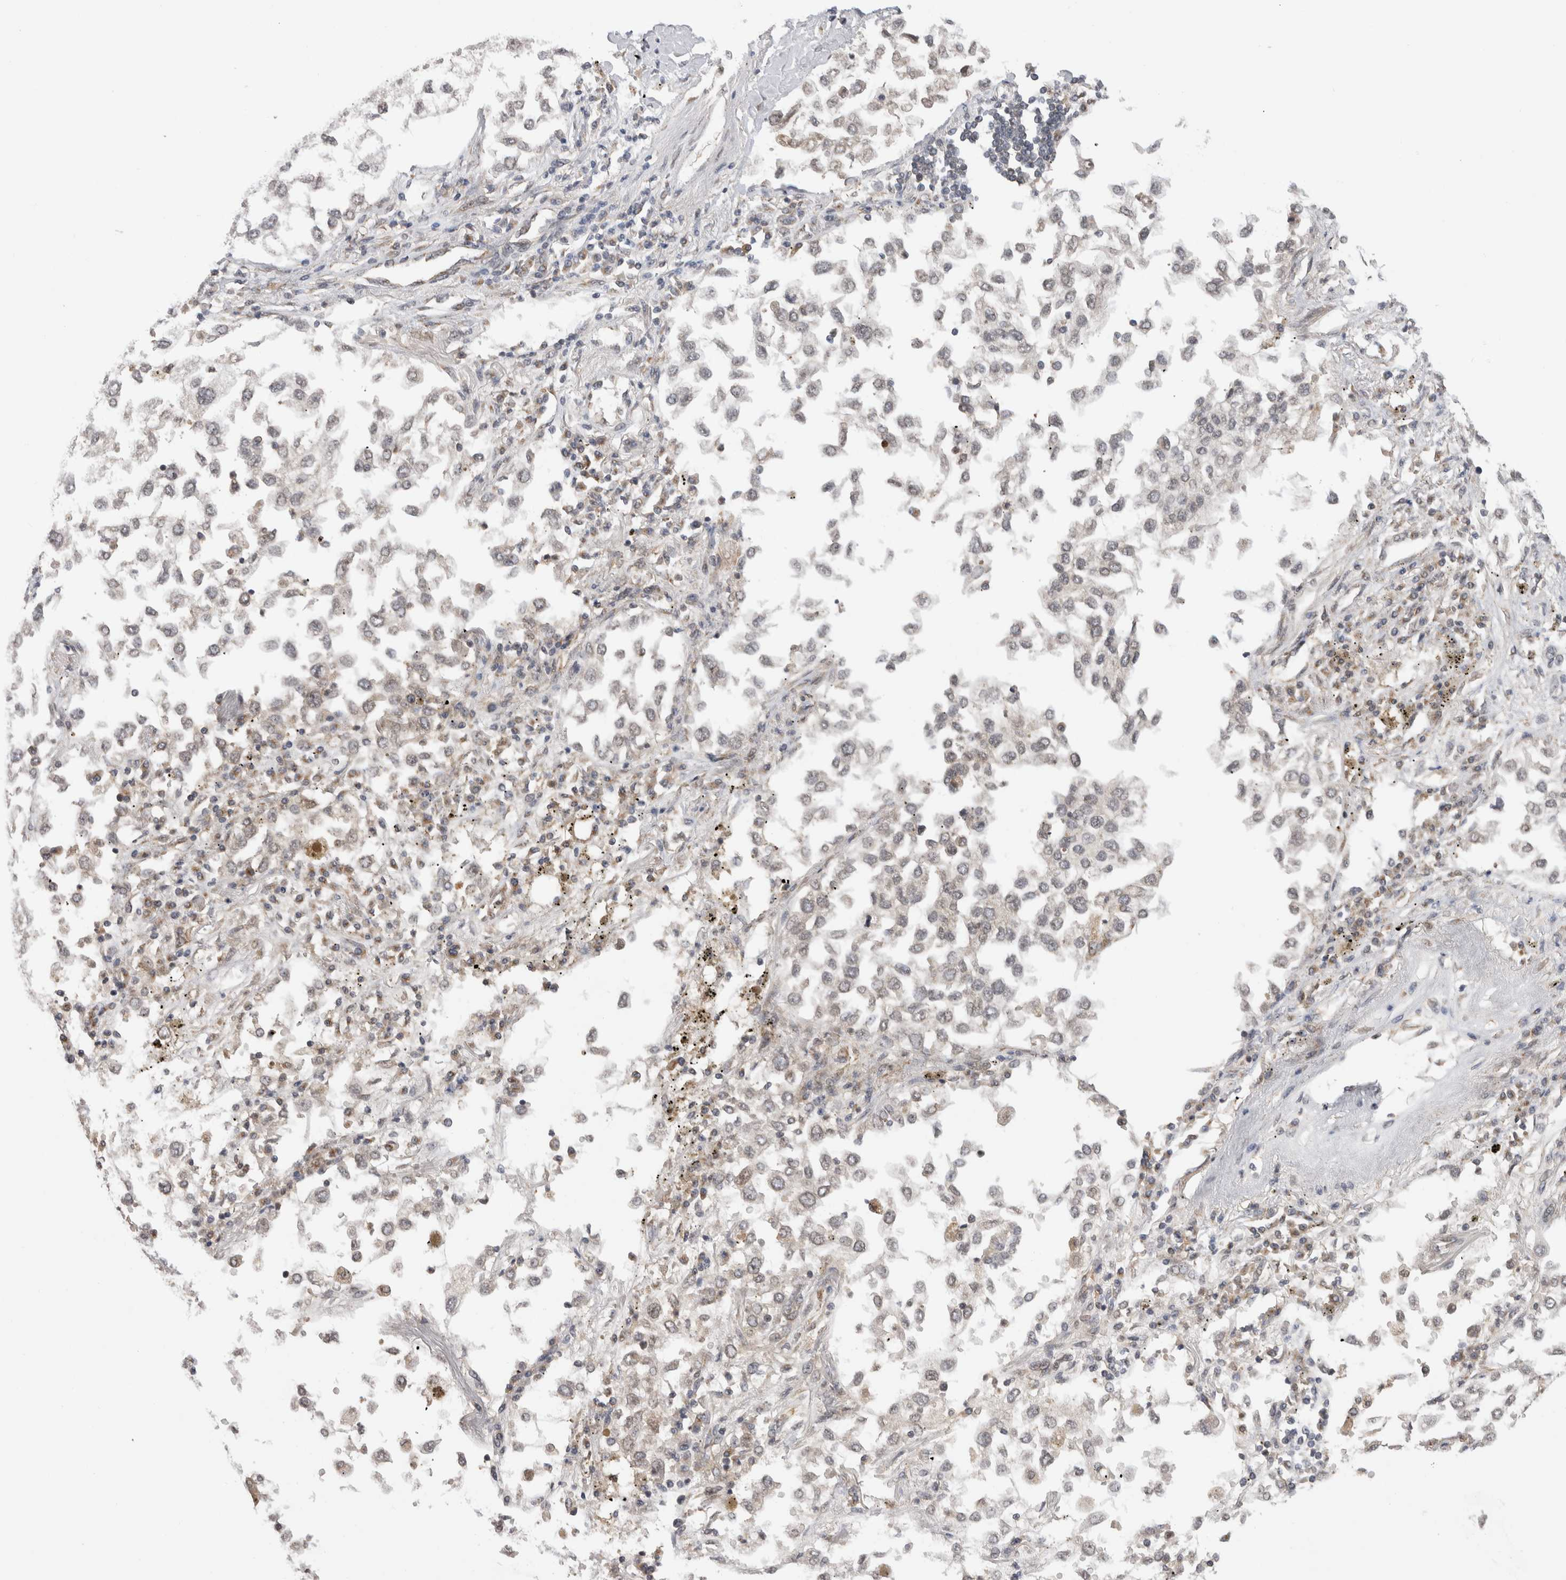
{"staining": {"intensity": "negative", "quantity": "none", "location": "none"}, "tissue": "lung cancer", "cell_type": "Tumor cells", "image_type": "cancer", "snomed": [{"axis": "morphology", "description": "Inflammation, NOS"}, {"axis": "morphology", "description": "Adenocarcinoma, NOS"}, {"axis": "topography", "description": "Lung"}], "caption": "An immunohistochemistry histopathology image of lung cancer (adenocarcinoma) is shown. There is no staining in tumor cells of lung cancer (adenocarcinoma). The staining was performed using DAB (3,3'-diaminobenzidine) to visualize the protein expression in brown, while the nuclei were stained in blue with hematoxylin (Magnification: 20x).", "gene": "TMEM65", "patient": {"sex": "male", "age": 63}}